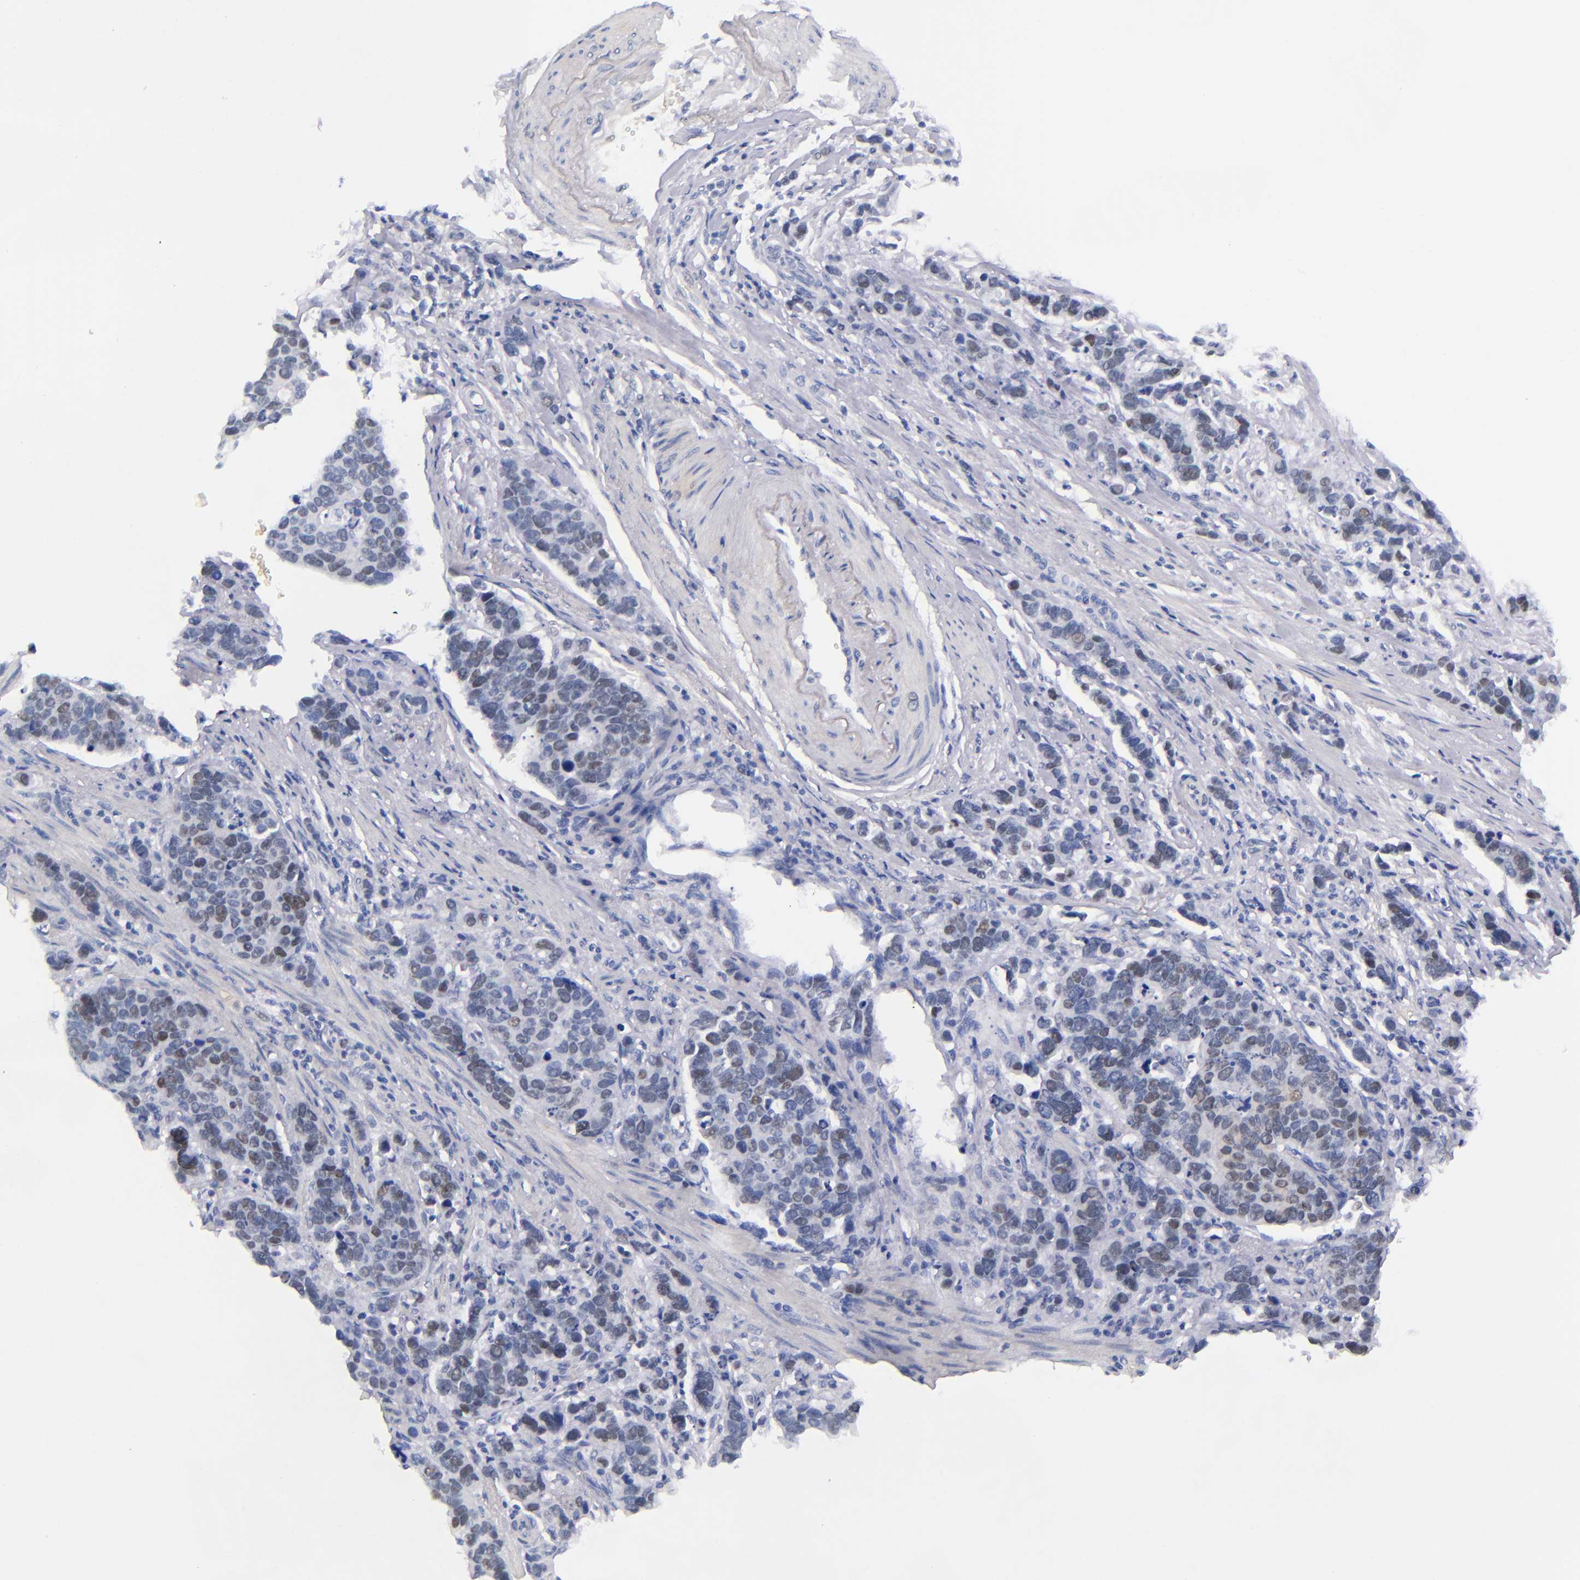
{"staining": {"intensity": "negative", "quantity": "none", "location": "none"}, "tissue": "stomach cancer", "cell_type": "Tumor cells", "image_type": "cancer", "snomed": [{"axis": "morphology", "description": "Adenocarcinoma, NOS"}, {"axis": "topography", "description": "Stomach, upper"}], "caption": "This is a micrograph of IHC staining of stomach cancer, which shows no positivity in tumor cells.", "gene": "MCM7", "patient": {"sex": "male", "age": 71}}